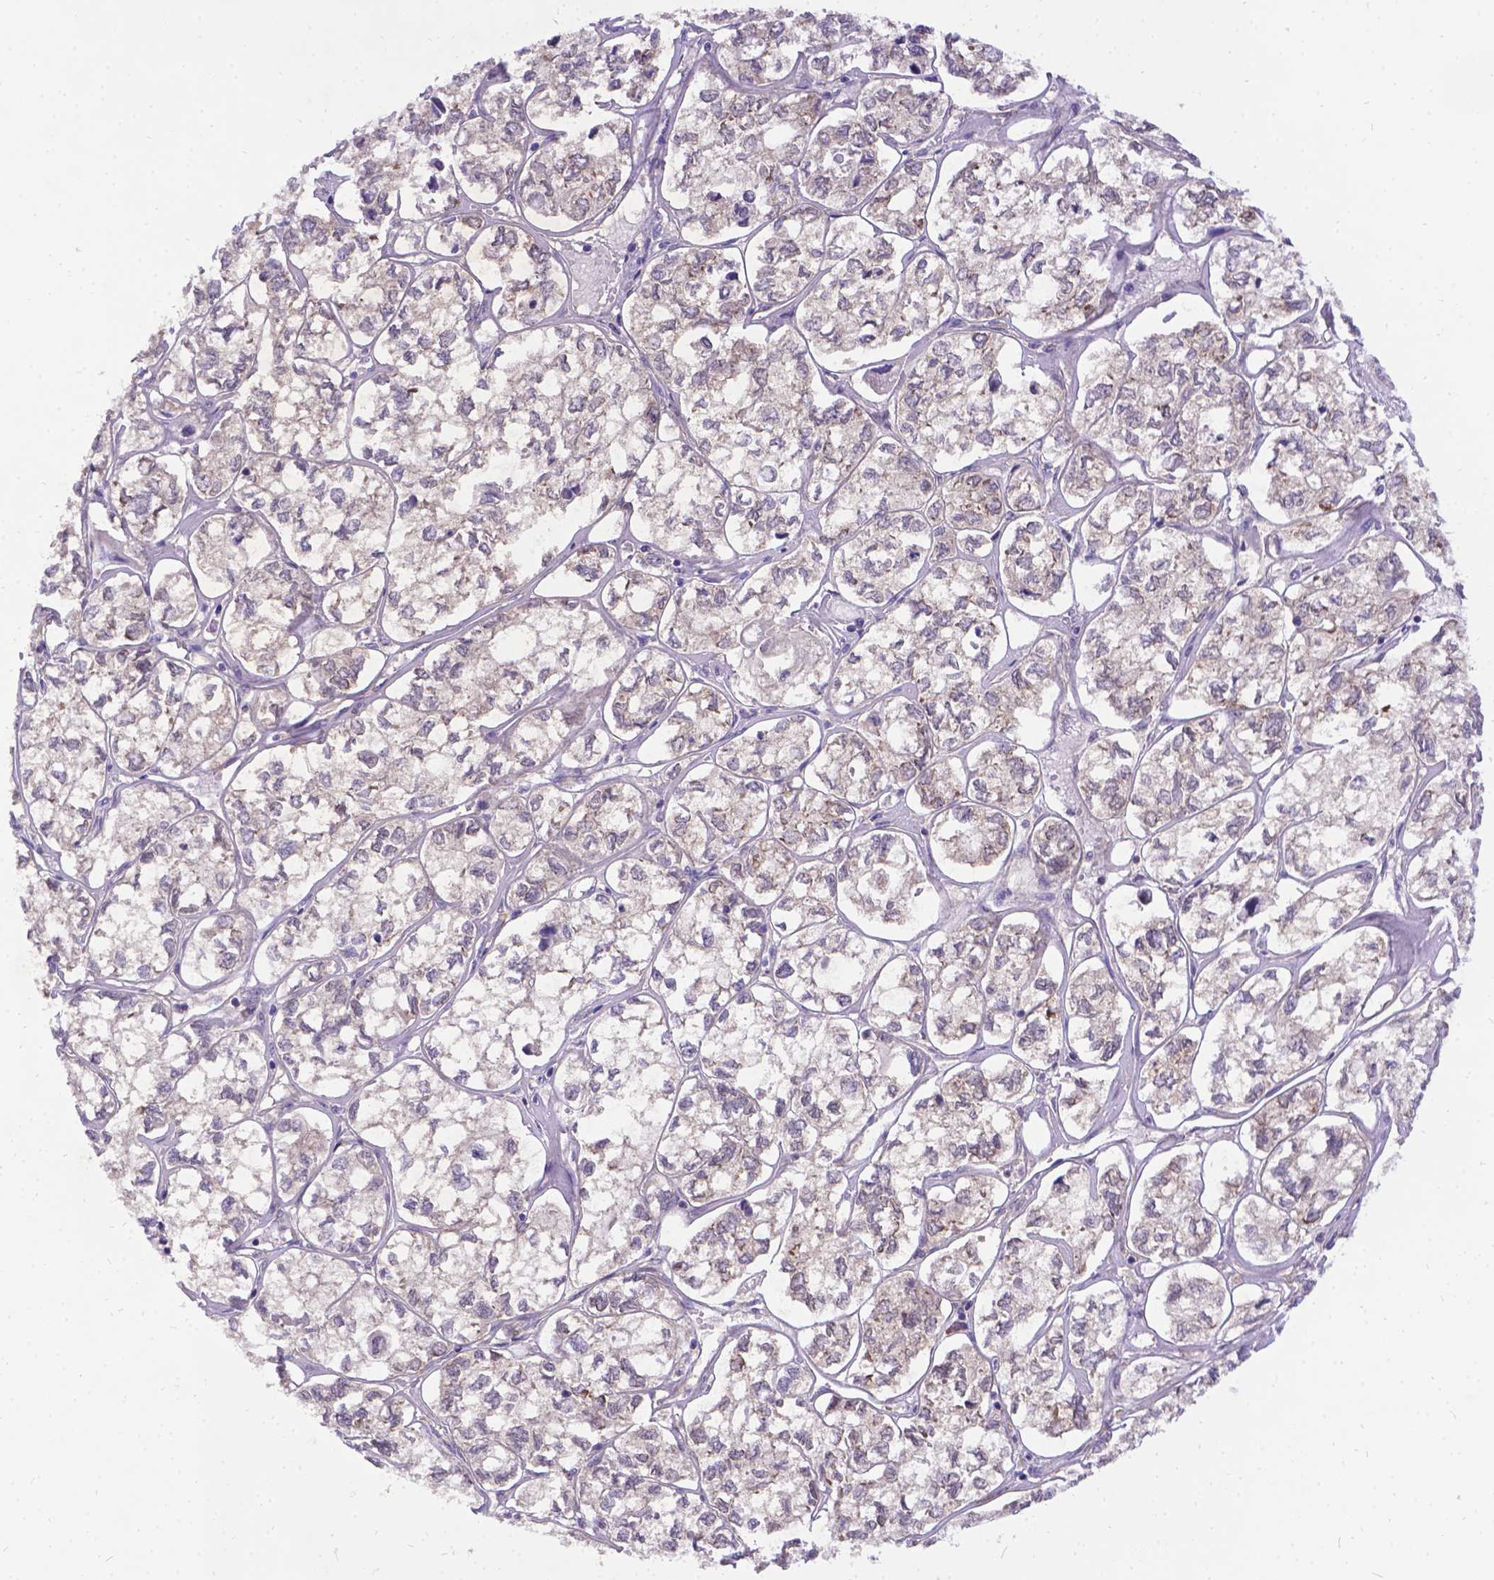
{"staining": {"intensity": "weak", "quantity": "25%-75%", "location": "cytoplasmic/membranous"}, "tissue": "ovarian cancer", "cell_type": "Tumor cells", "image_type": "cancer", "snomed": [{"axis": "morphology", "description": "Carcinoma, endometroid"}, {"axis": "topography", "description": "Ovary"}], "caption": "Weak cytoplasmic/membranous expression is appreciated in approximately 25%-75% of tumor cells in ovarian endometroid carcinoma.", "gene": "DENND6A", "patient": {"sex": "female", "age": 64}}